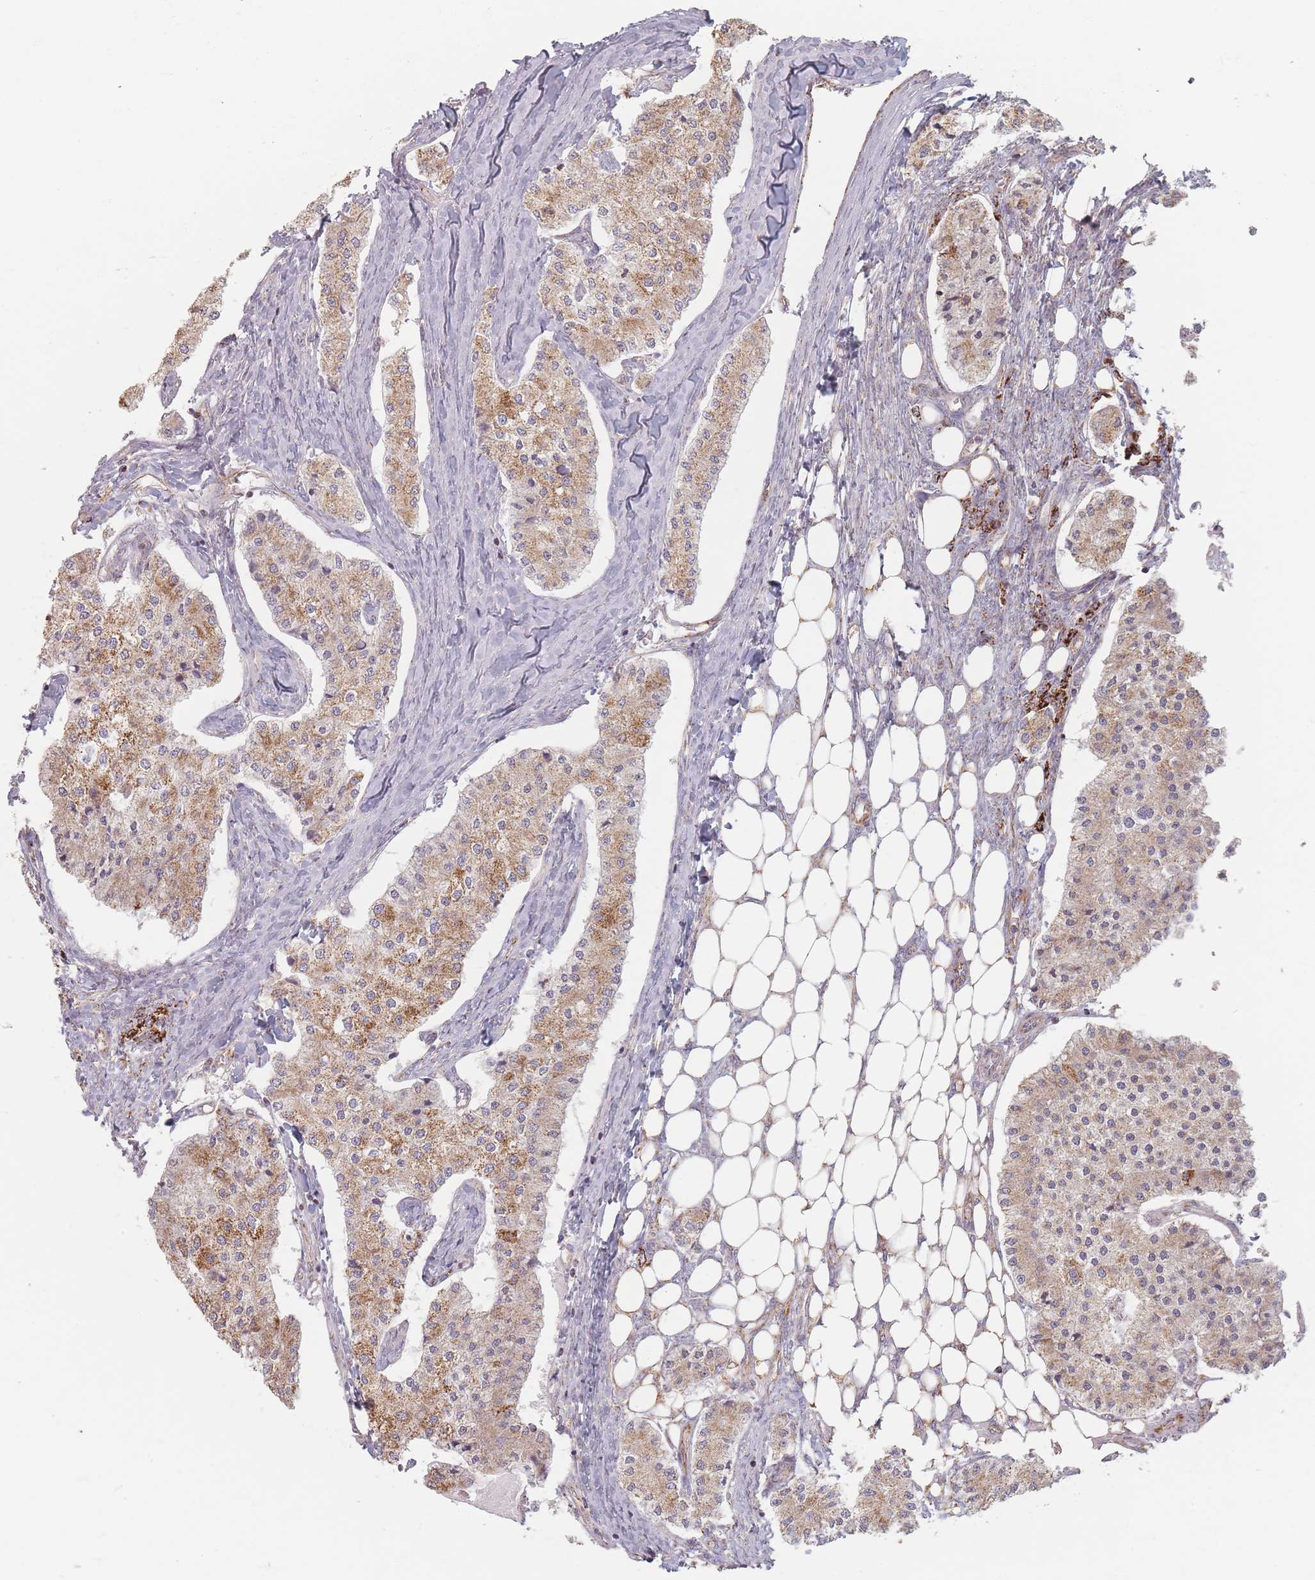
{"staining": {"intensity": "weak", "quantity": ">75%", "location": "cytoplasmic/membranous"}, "tissue": "carcinoid", "cell_type": "Tumor cells", "image_type": "cancer", "snomed": [{"axis": "morphology", "description": "Carcinoid, malignant, NOS"}, {"axis": "topography", "description": "Colon"}], "caption": "Carcinoid (malignant) stained with immunohistochemistry reveals weak cytoplasmic/membranous staining in approximately >75% of tumor cells.", "gene": "ESRP2", "patient": {"sex": "female", "age": 52}}